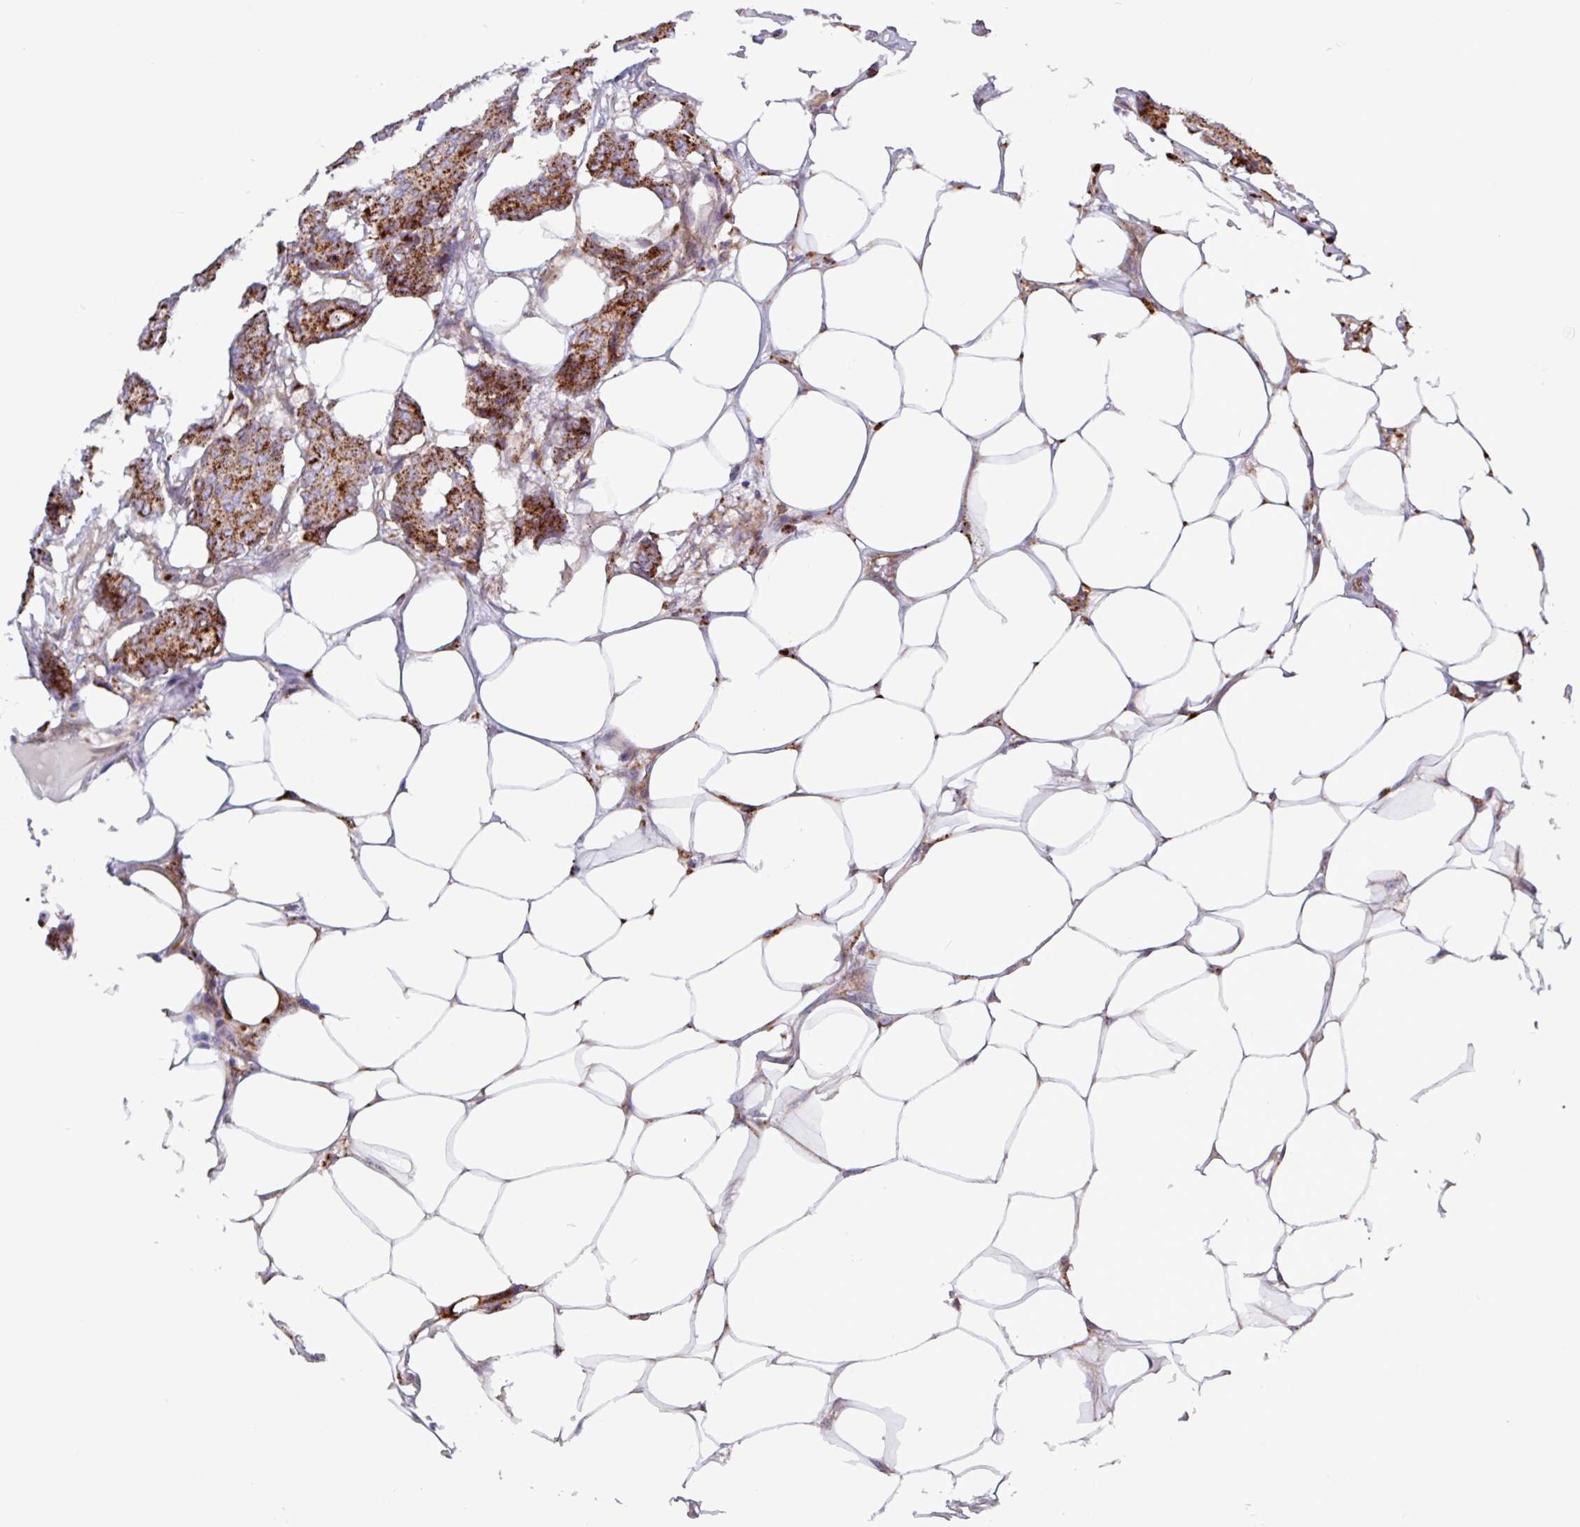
{"staining": {"intensity": "moderate", "quantity": ">75%", "location": "cytoplasmic/membranous"}, "tissue": "breast cancer", "cell_type": "Tumor cells", "image_type": "cancer", "snomed": [{"axis": "morphology", "description": "Duct carcinoma"}, {"axis": "topography", "description": "Breast"}], "caption": "The photomicrograph reveals immunohistochemical staining of invasive ductal carcinoma (breast). There is moderate cytoplasmic/membranous staining is identified in approximately >75% of tumor cells.", "gene": "AMIGO2", "patient": {"sex": "female", "age": 75}}